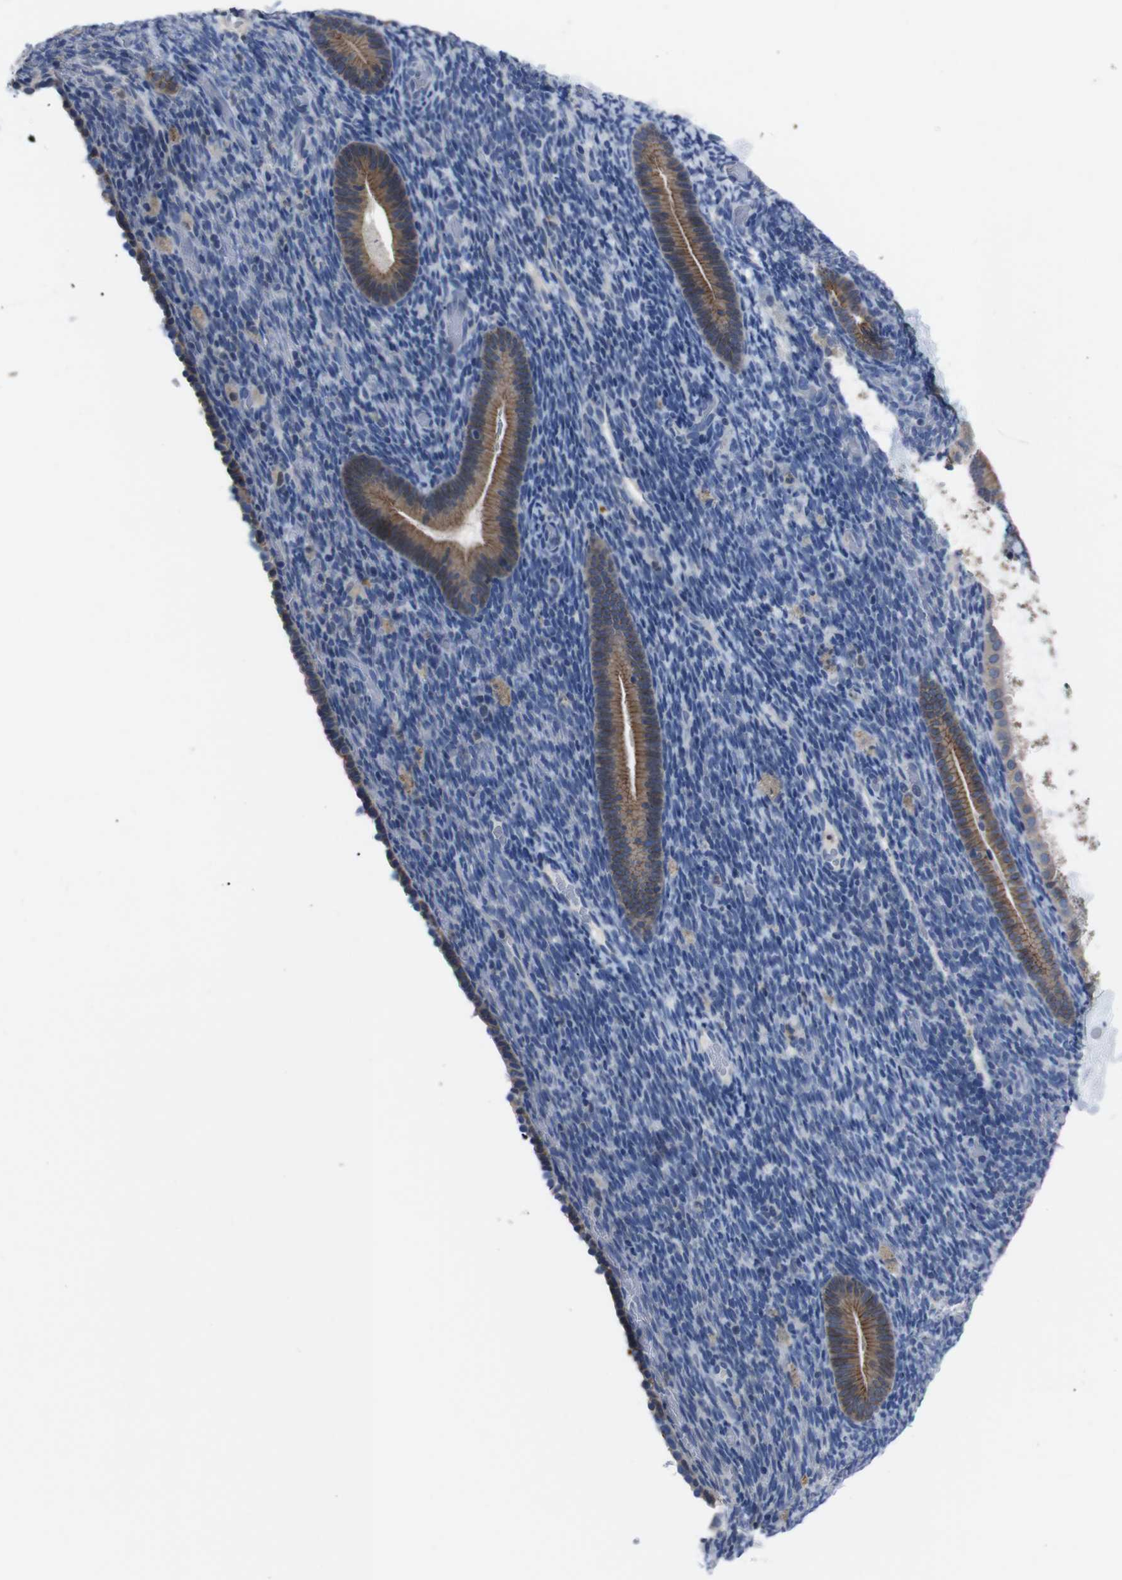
{"staining": {"intensity": "weak", "quantity": "<25%", "location": "cytoplasmic/membranous"}, "tissue": "endometrium", "cell_type": "Cells in endometrial stroma", "image_type": "normal", "snomed": [{"axis": "morphology", "description": "Normal tissue, NOS"}, {"axis": "topography", "description": "Endometrium"}], "caption": "IHC micrograph of benign endometrium: endometrium stained with DAB exhibits no significant protein staining in cells in endometrial stroma. (DAB immunohistochemistry visualized using brightfield microscopy, high magnification).", "gene": "SEMA4B", "patient": {"sex": "female", "age": 51}}